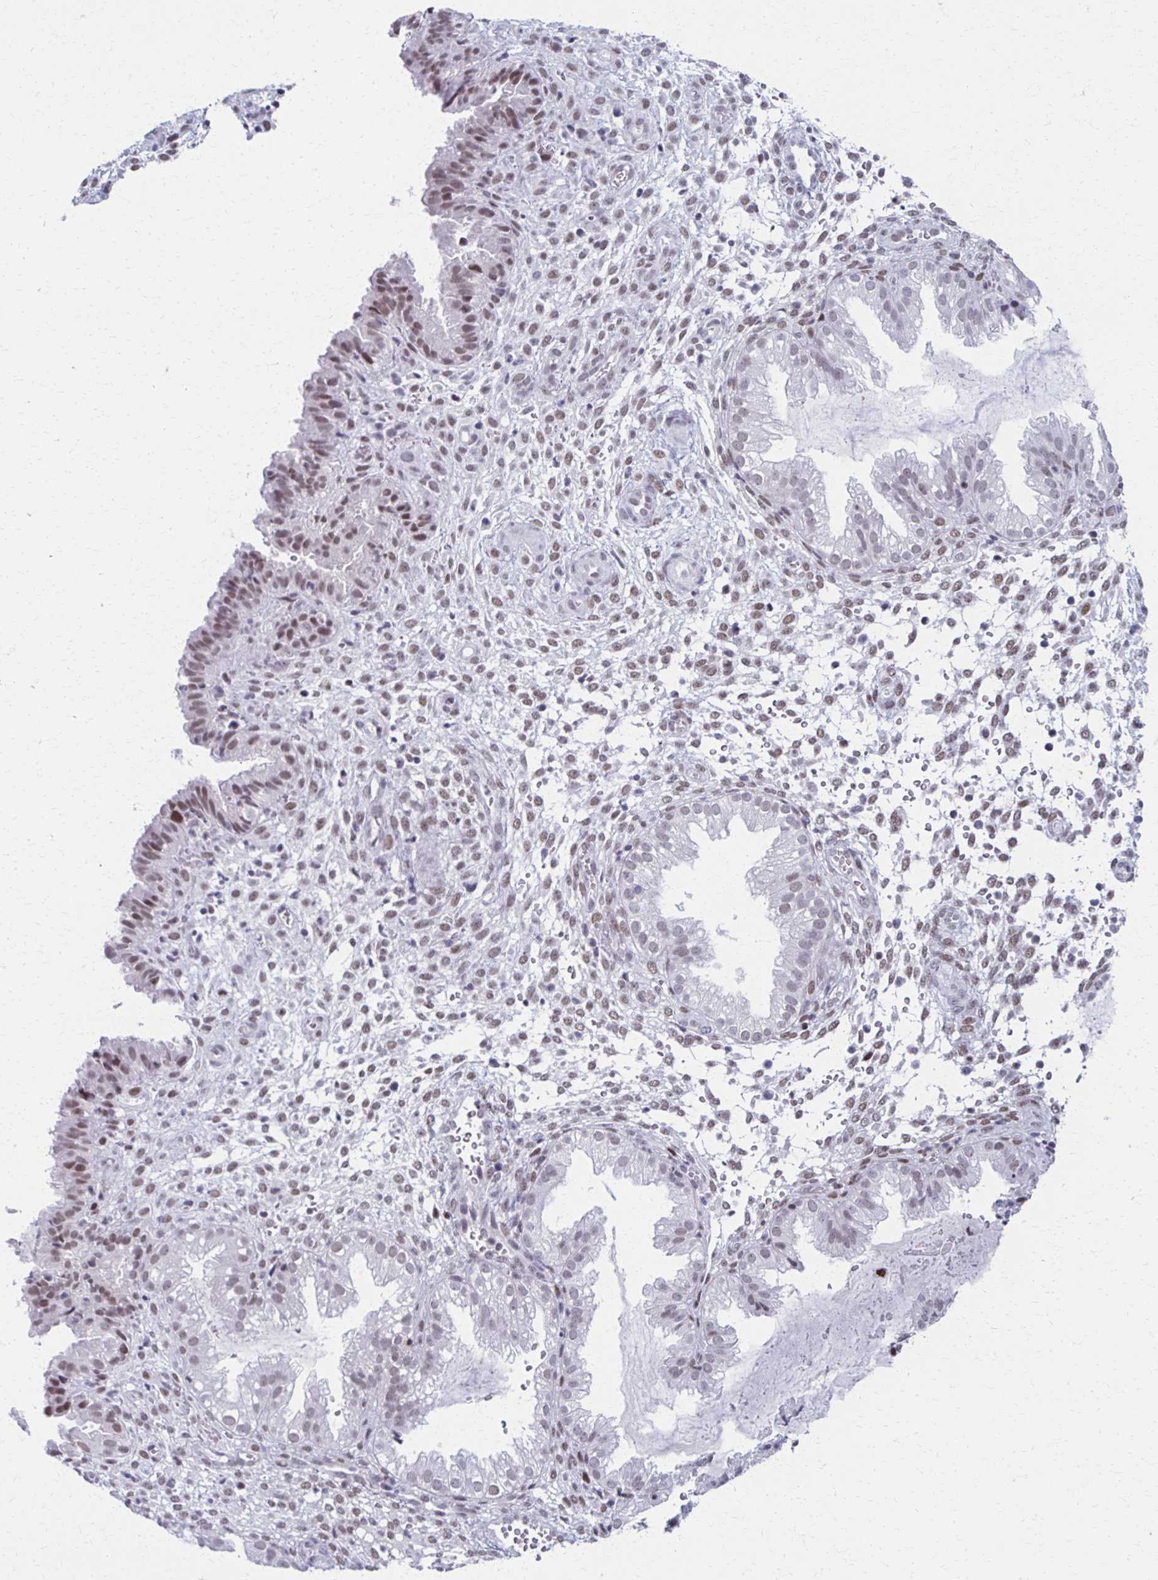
{"staining": {"intensity": "weak", "quantity": "25%-75%", "location": "nuclear"}, "tissue": "endometrium", "cell_type": "Cells in endometrial stroma", "image_type": "normal", "snomed": [{"axis": "morphology", "description": "Normal tissue, NOS"}, {"axis": "topography", "description": "Endometrium"}], "caption": "Cells in endometrial stroma display weak nuclear expression in approximately 25%-75% of cells in benign endometrium. The protein is stained brown, and the nuclei are stained in blue (DAB IHC with brightfield microscopy, high magnification).", "gene": "IRF7", "patient": {"sex": "female", "age": 33}}